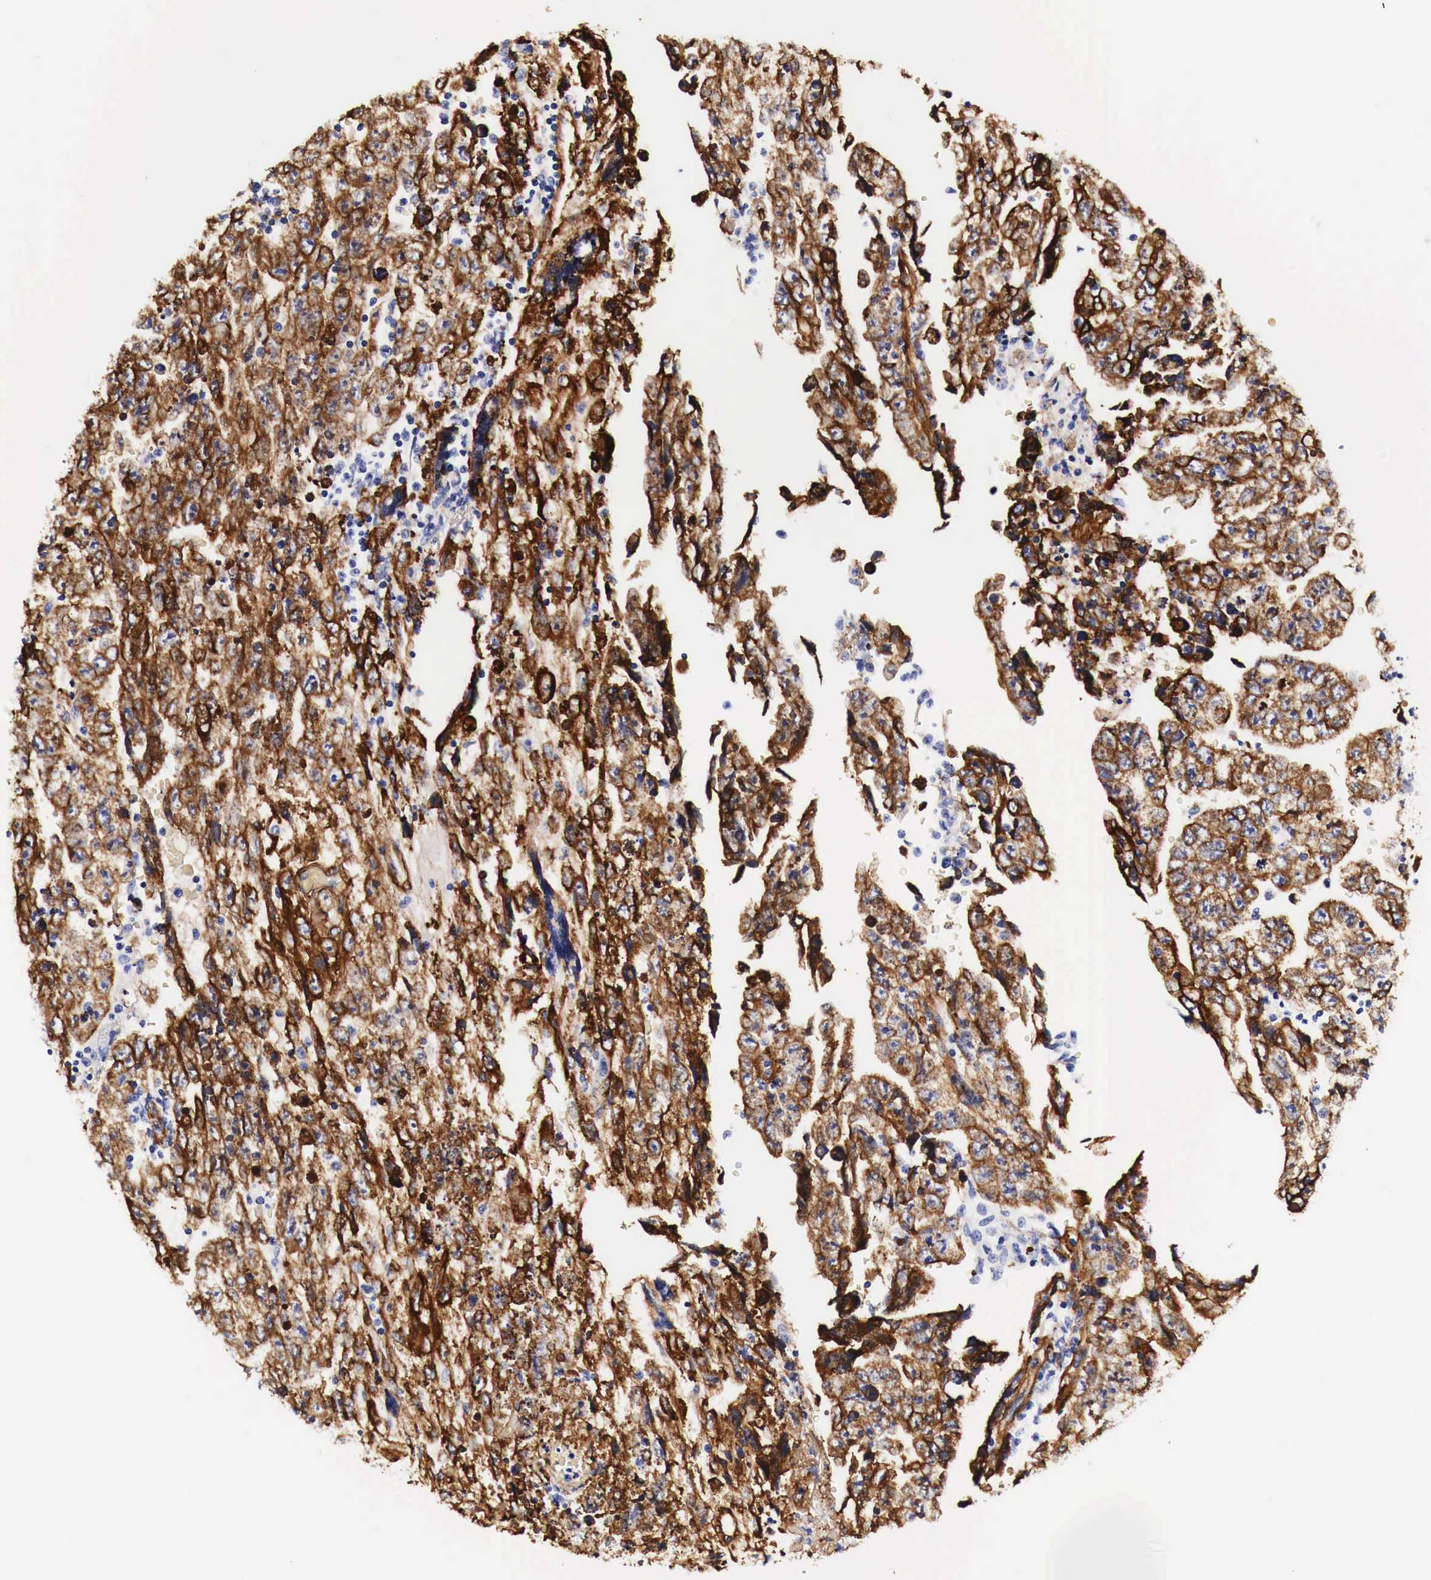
{"staining": {"intensity": "strong", "quantity": ">75%", "location": "cytoplasmic/membranous"}, "tissue": "testis cancer", "cell_type": "Tumor cells", "image_type": "cancer", "snomed": [{"axis": "morphology", "description": "Carcinoma, Embryonal, NOS"}, {"axis": "topography", "description": "Testis"}], "caption": "Immunohistochemistry (IHC) histopathology image of testis cancer (embryonal carcinoma) stained for a protein (brown), which exhibits high levels of strong cytoplasmic/membranous staining in approximately >75% of tumor cells.", "gene": "LAMB2", "patient": {"sex": "male", "age": 28}}